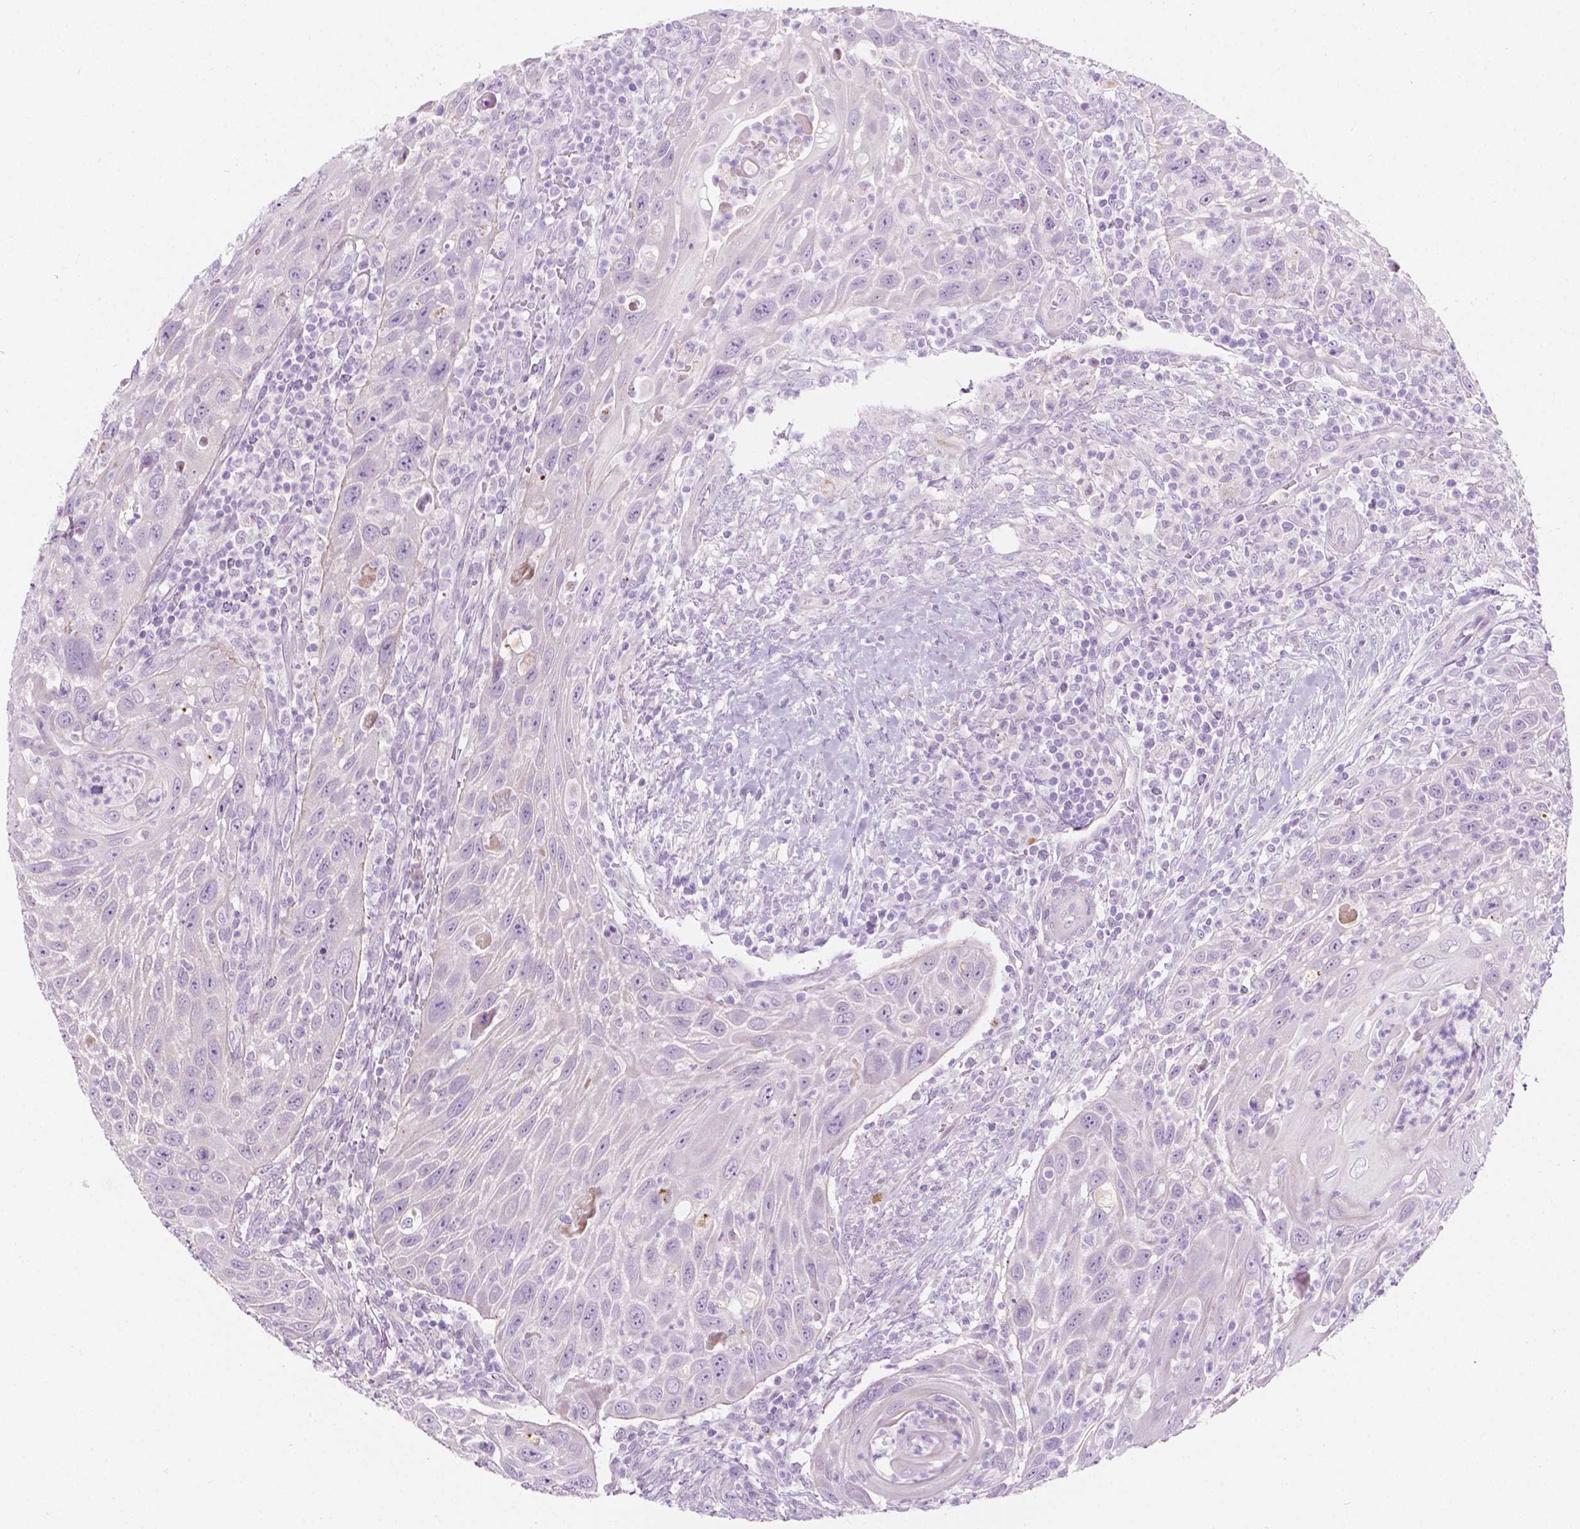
{"staining": {"intensity": "negative", "quantity": "none", "location": "none"}, "tissue": "head and neck cancer", "cell_type": "Tumor cells", "image_type": "cancer", "snomed": [{"axis": "morphology", "description": "Squamous cell carcinoma, NOS"}, {"axis": "topography", "description": "Head-Neck"}], "caption": "High magnification brightfield microscopy of head and neck cancer (squamous cell carcinoma) stained with DAB (brown) and counterstained with hematoxylin (blue): tumor cells show no significant staining.", "gene": "NOS1AP", "patient": {"sex": "male", "age": 69}}